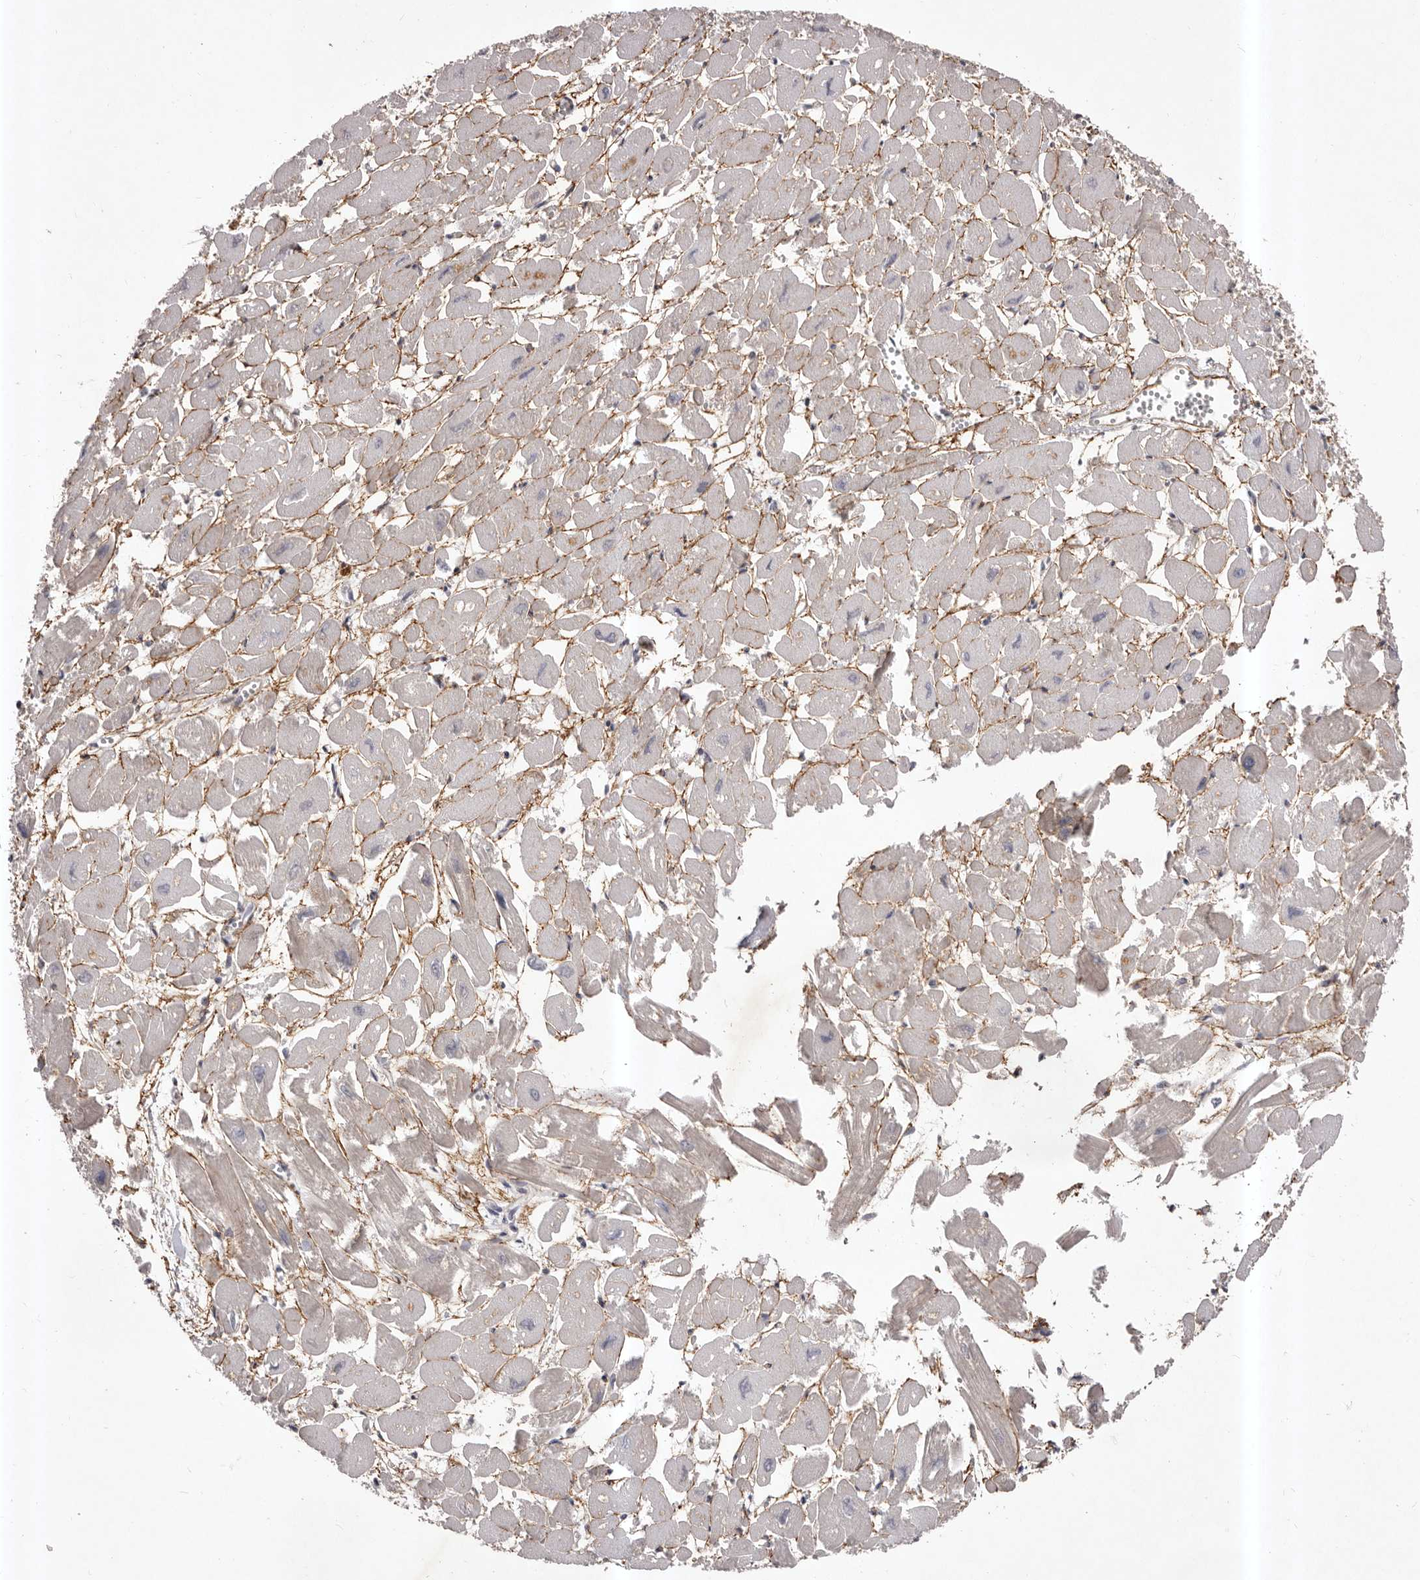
{"staining": {"intensity": "moderate", "quantity": "<25%", "location": "cytoplasmic/membranous"}, "tissue": "heart muscle", "cell_type": "Cardiomyocytes", "image_type": "normal", "snomed": [{"axis": "morphology", "description": "Normal tissue, NOS"}, {"axis": "topography", "description": "Heart"}], "caption": "Immunohistochemistry (IHC) of benign human heart muscle demonstrates low levels of moderate cytoplasmic/membranous expression in about <25% of cardiomyocytes.", "gene": "HBS1L", "patient": {"sex": "male", "age": 54}}